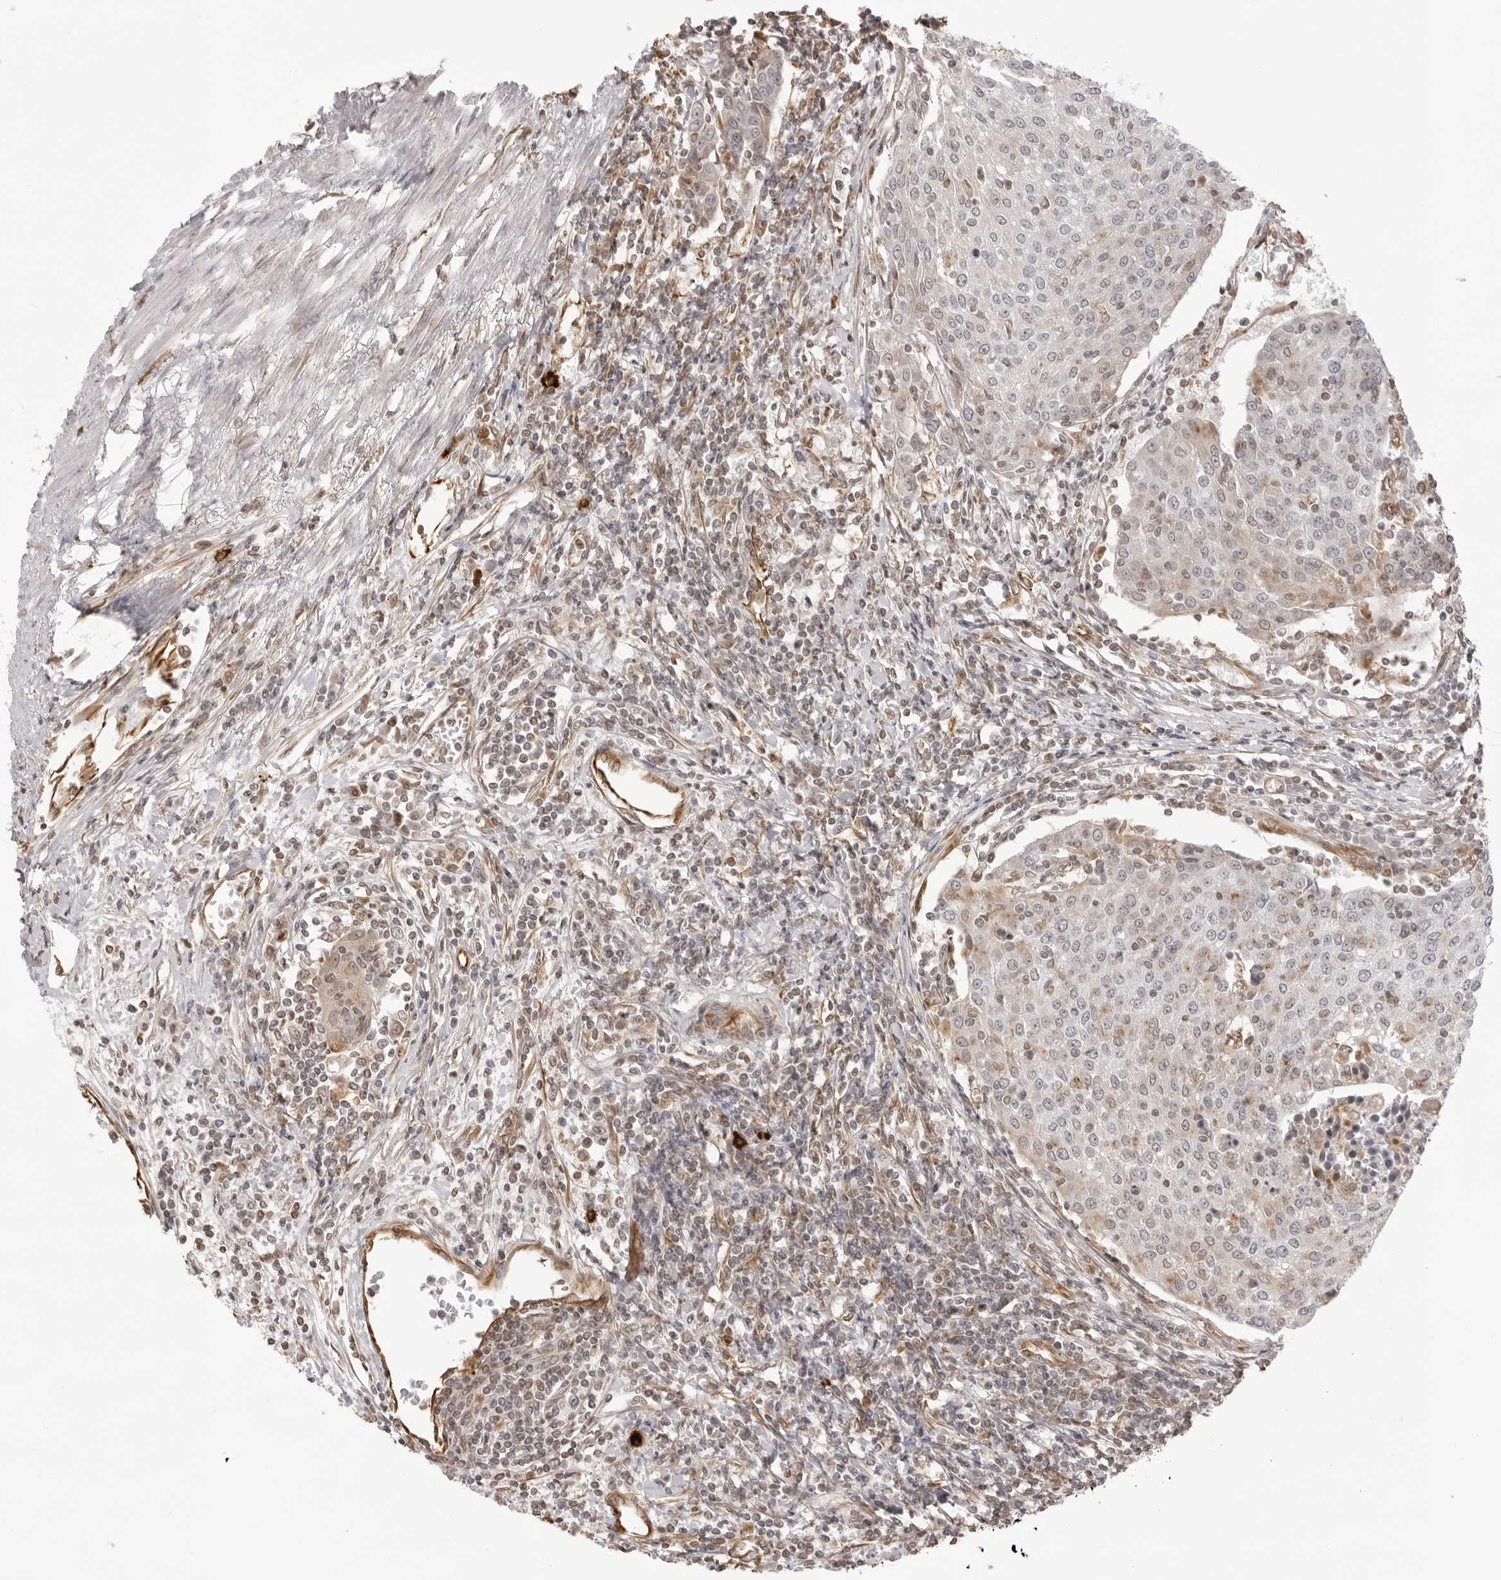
{"staining": {"intensity": "weak", "quantity": "<25%", "location": "cytoplasmic/membranous"}, "tissue": "urothelial cancer", "cell_type": "Tumor cells", "image_type": "cancer", "snomed": [{"axis": "morphology", "description": "Urothelial carcinoma, High grade"}, {"axis": "topography", "description": "Urinary bladder"}], "caption": "Immunohistochemical staining of human urothelial cancer displays no significant staining in tumor cells.", "gene": "DYNLT5", "patient": {"sex": "female", "age": 85}}